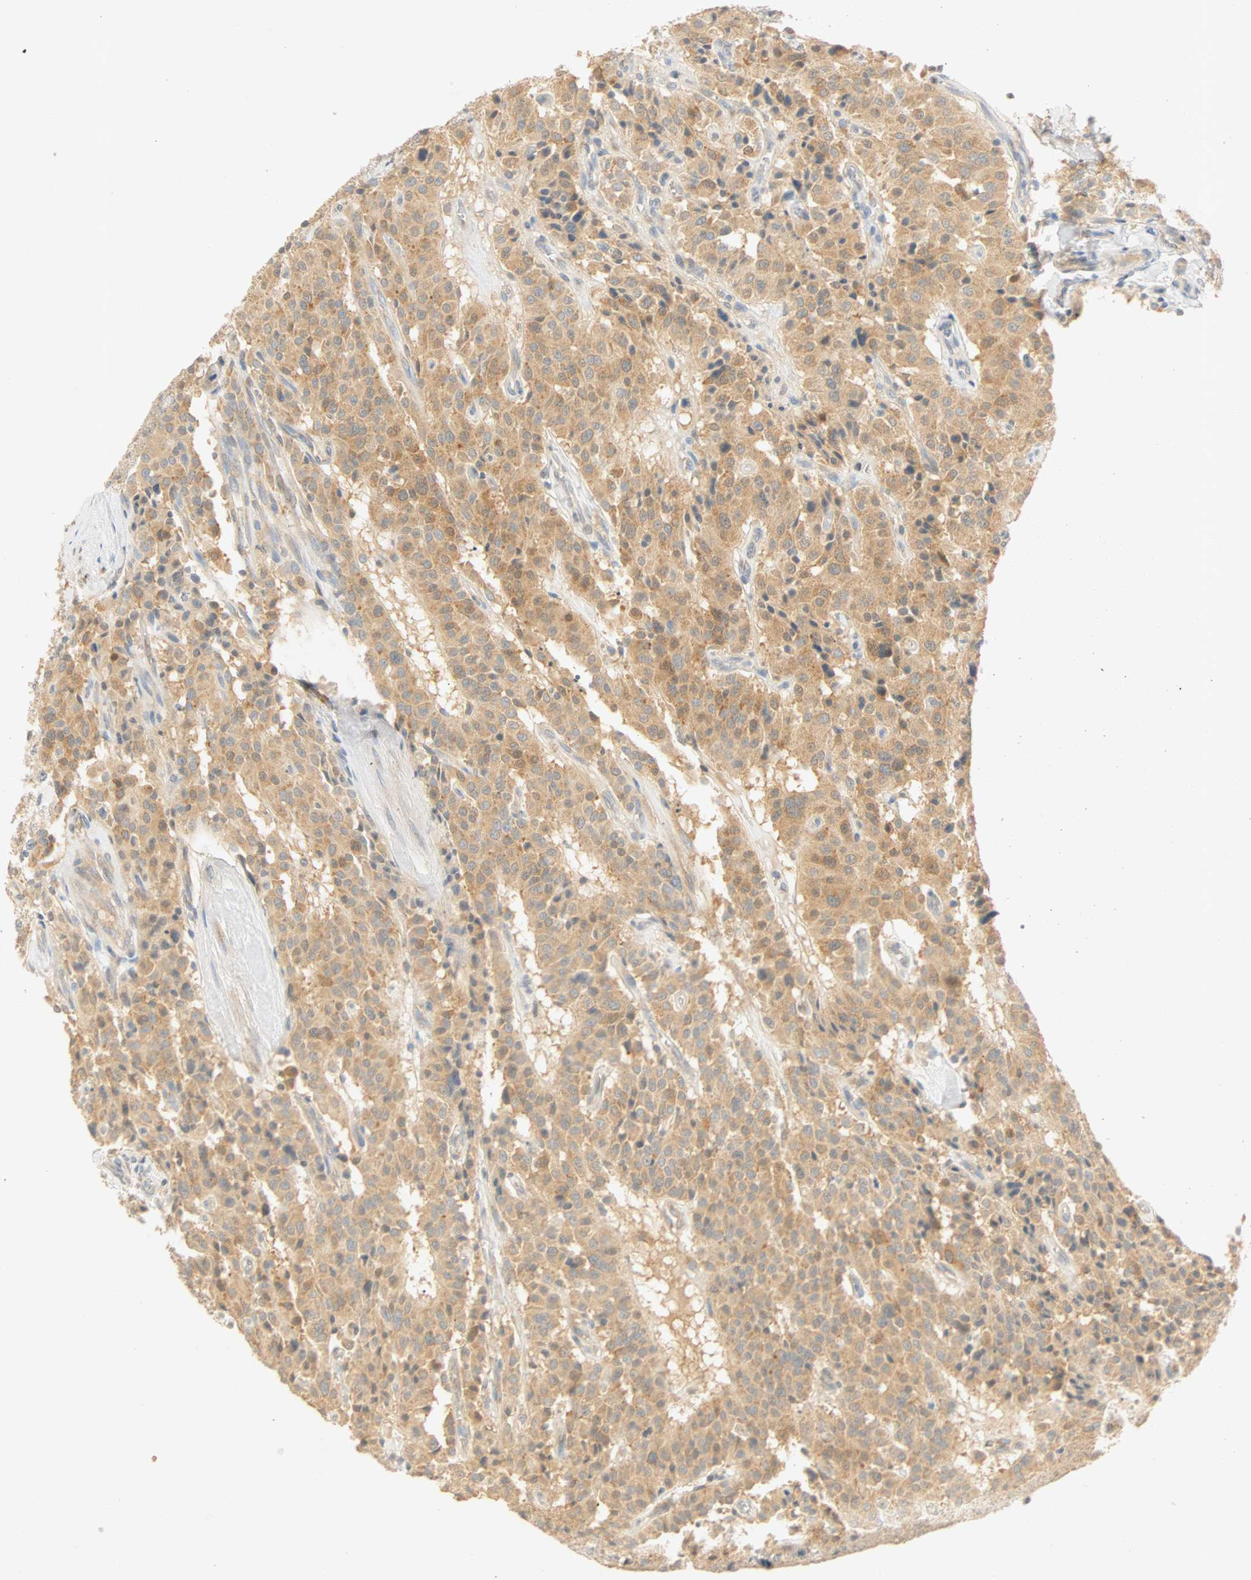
{"staining": {"intensity": "moderate", "quantity": ">75%", "location": "cytoplasmic/membranous"}, "tissue": "carcinoid", "cell_type": "Tumor cells", "image_type": "cancer", "snomed": [{"axis": "morphology", "description": "Carcinoid, malignant, NOS"}, {"axis": "topography", "description": "Lung"}], "caption": "Immunohistochemistry (IHC) of human carcinoid displays medium levels of moderate cytoplasmic/membranous expression in about >75% of tumor cells.", "gene": "SELENBP1", "patient": {"sex": "male", "age": 30}}